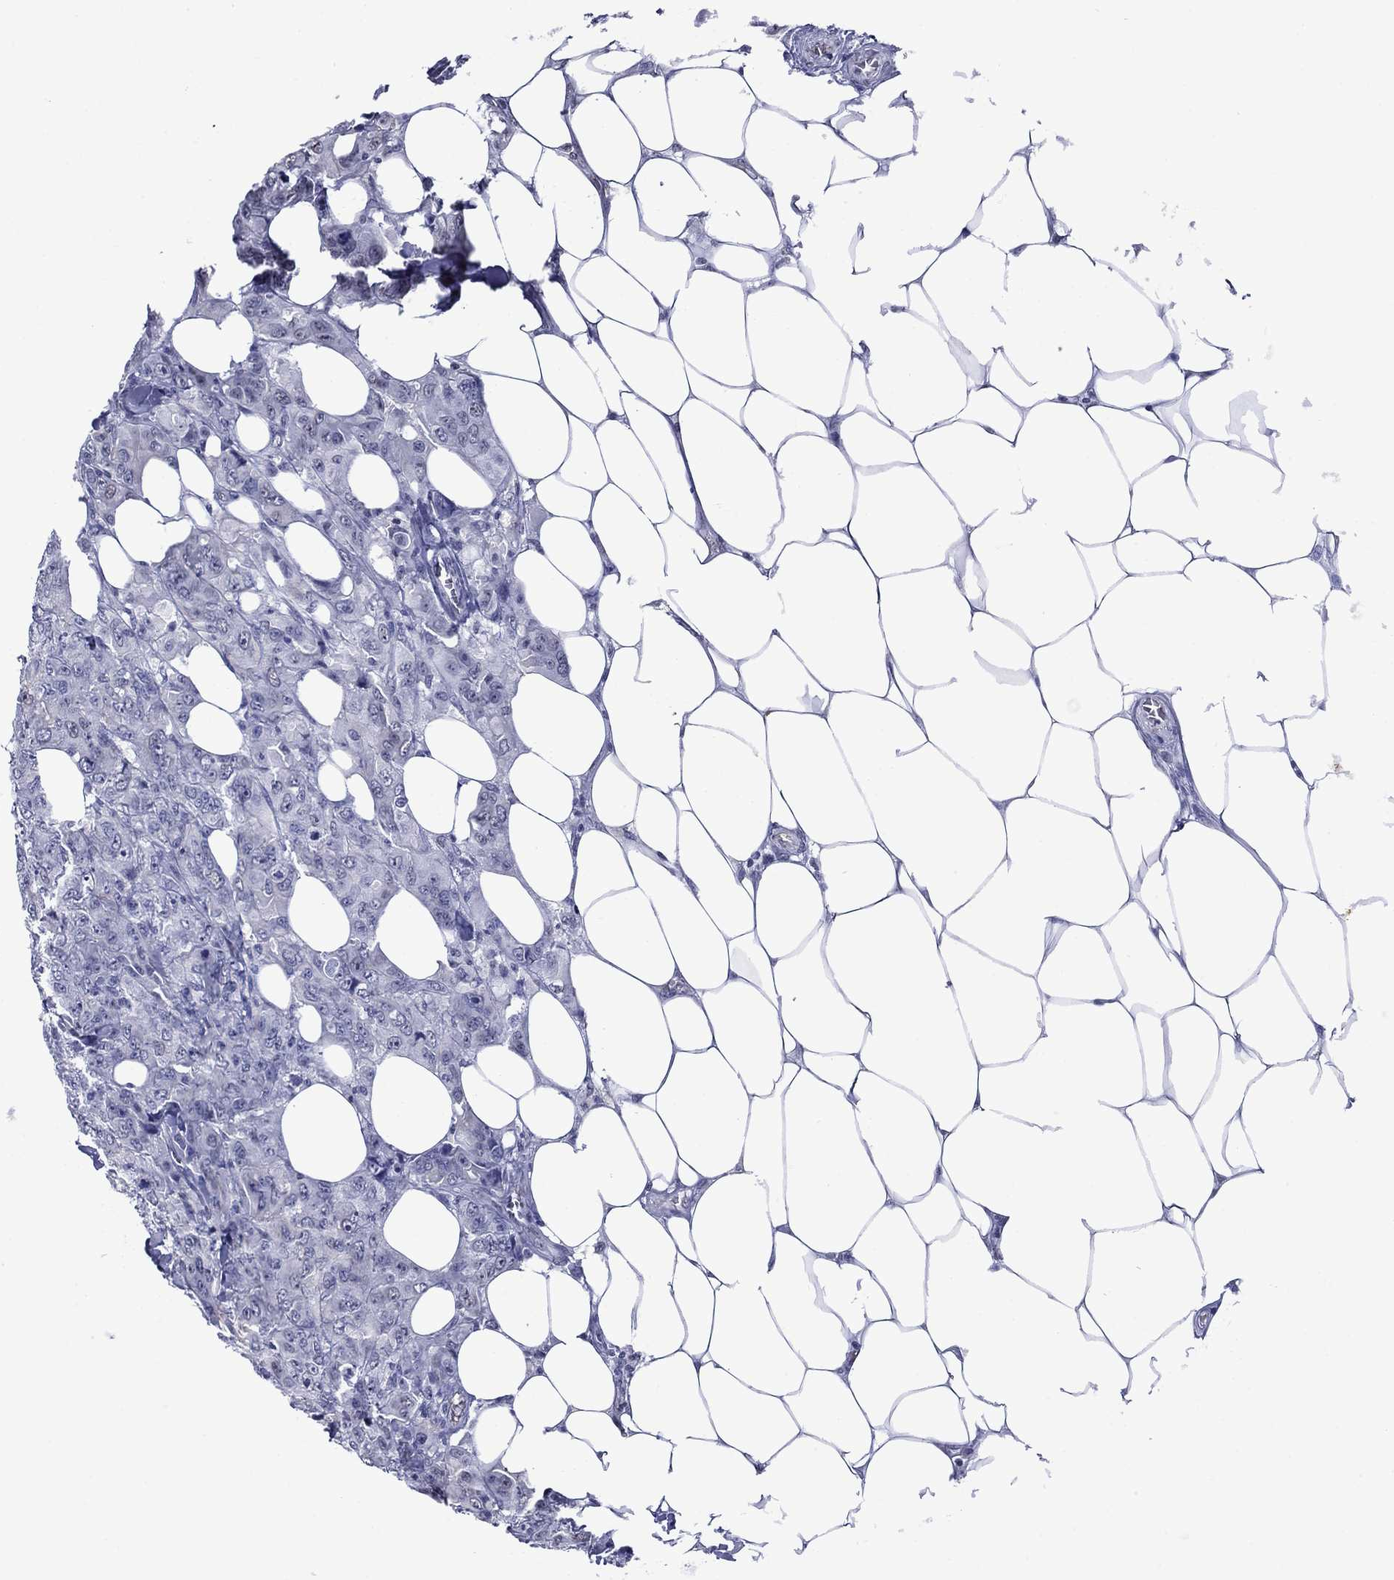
{"staining": {"intensity": "negative", "quantity": "none", "location": "none"}, "tissue": "breast cancer", "cell_type": "Tumor cells", "image_type": "cancer", "snomed": [{"axis": "morphology", "description": "Duct carcinoma"}, {"axis": "topography", "description": "Breast"}], "caption": "Breast intraductal carcinoma was stained to show a protein in brown. There is no significant expression in tumor cells.", "gene": "APOA2", "patient": {"sex": "female", "age": 43}}